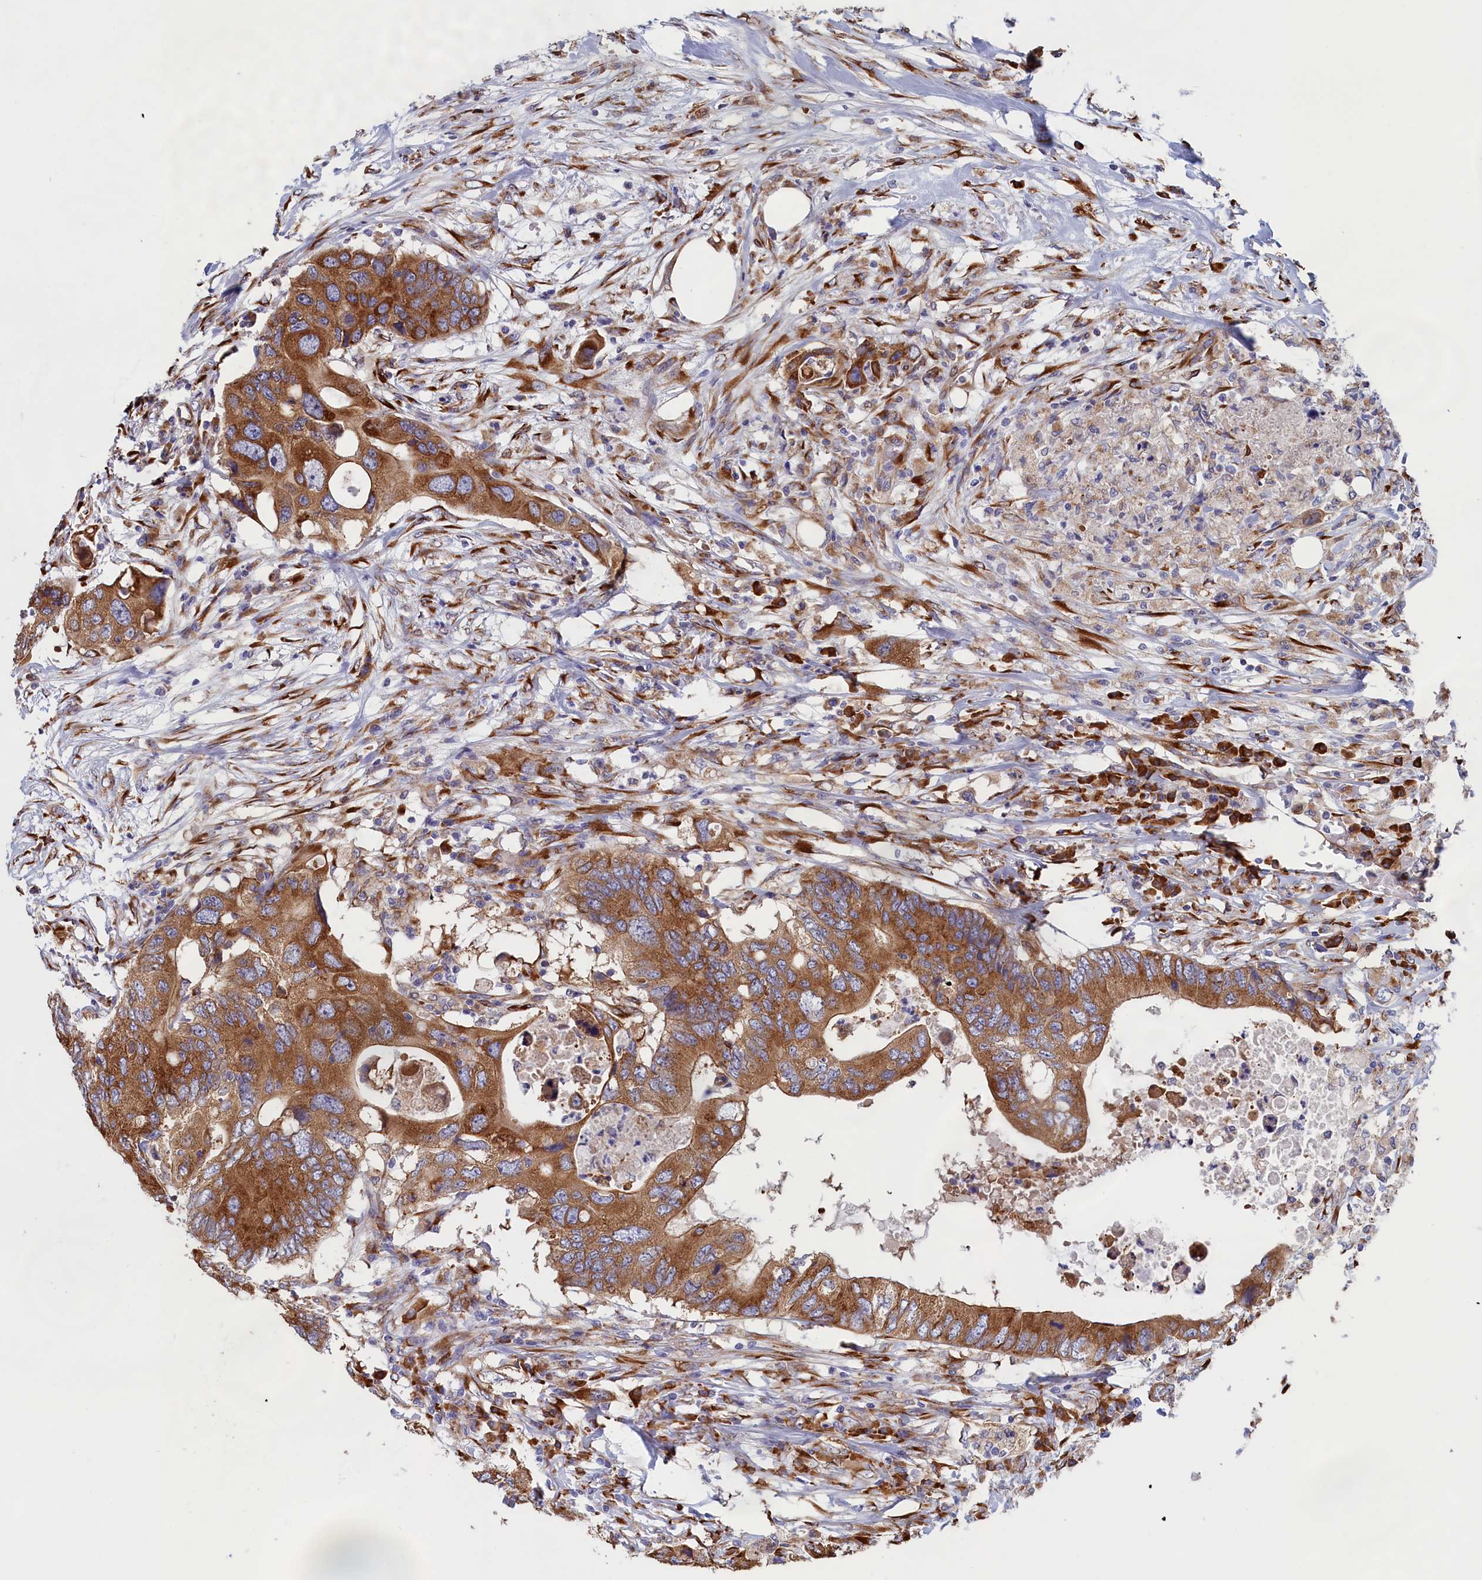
{"staining": {"intensity": "moderate", "quantity": ">75%", "location": "cytoplasmic/membranous"}, "tissue": "colorectal cancer", "cell_type": "Tumor cells", "image_type": "cancer", "snomed": [{"axis": "morphology", "description": "Adenocarcinoma, NOS"}, {"axis": "topography", "description": "Colon"}], "caption": "This is an image of immunohistochemistry (IHC) staining of adenocarcinoma (colorectal), which shows moderate expression in the cytoplasmic/membranous of tumor cells.", "gene": "CCDC68", "patient": {"sex": "male", "age": 71}}